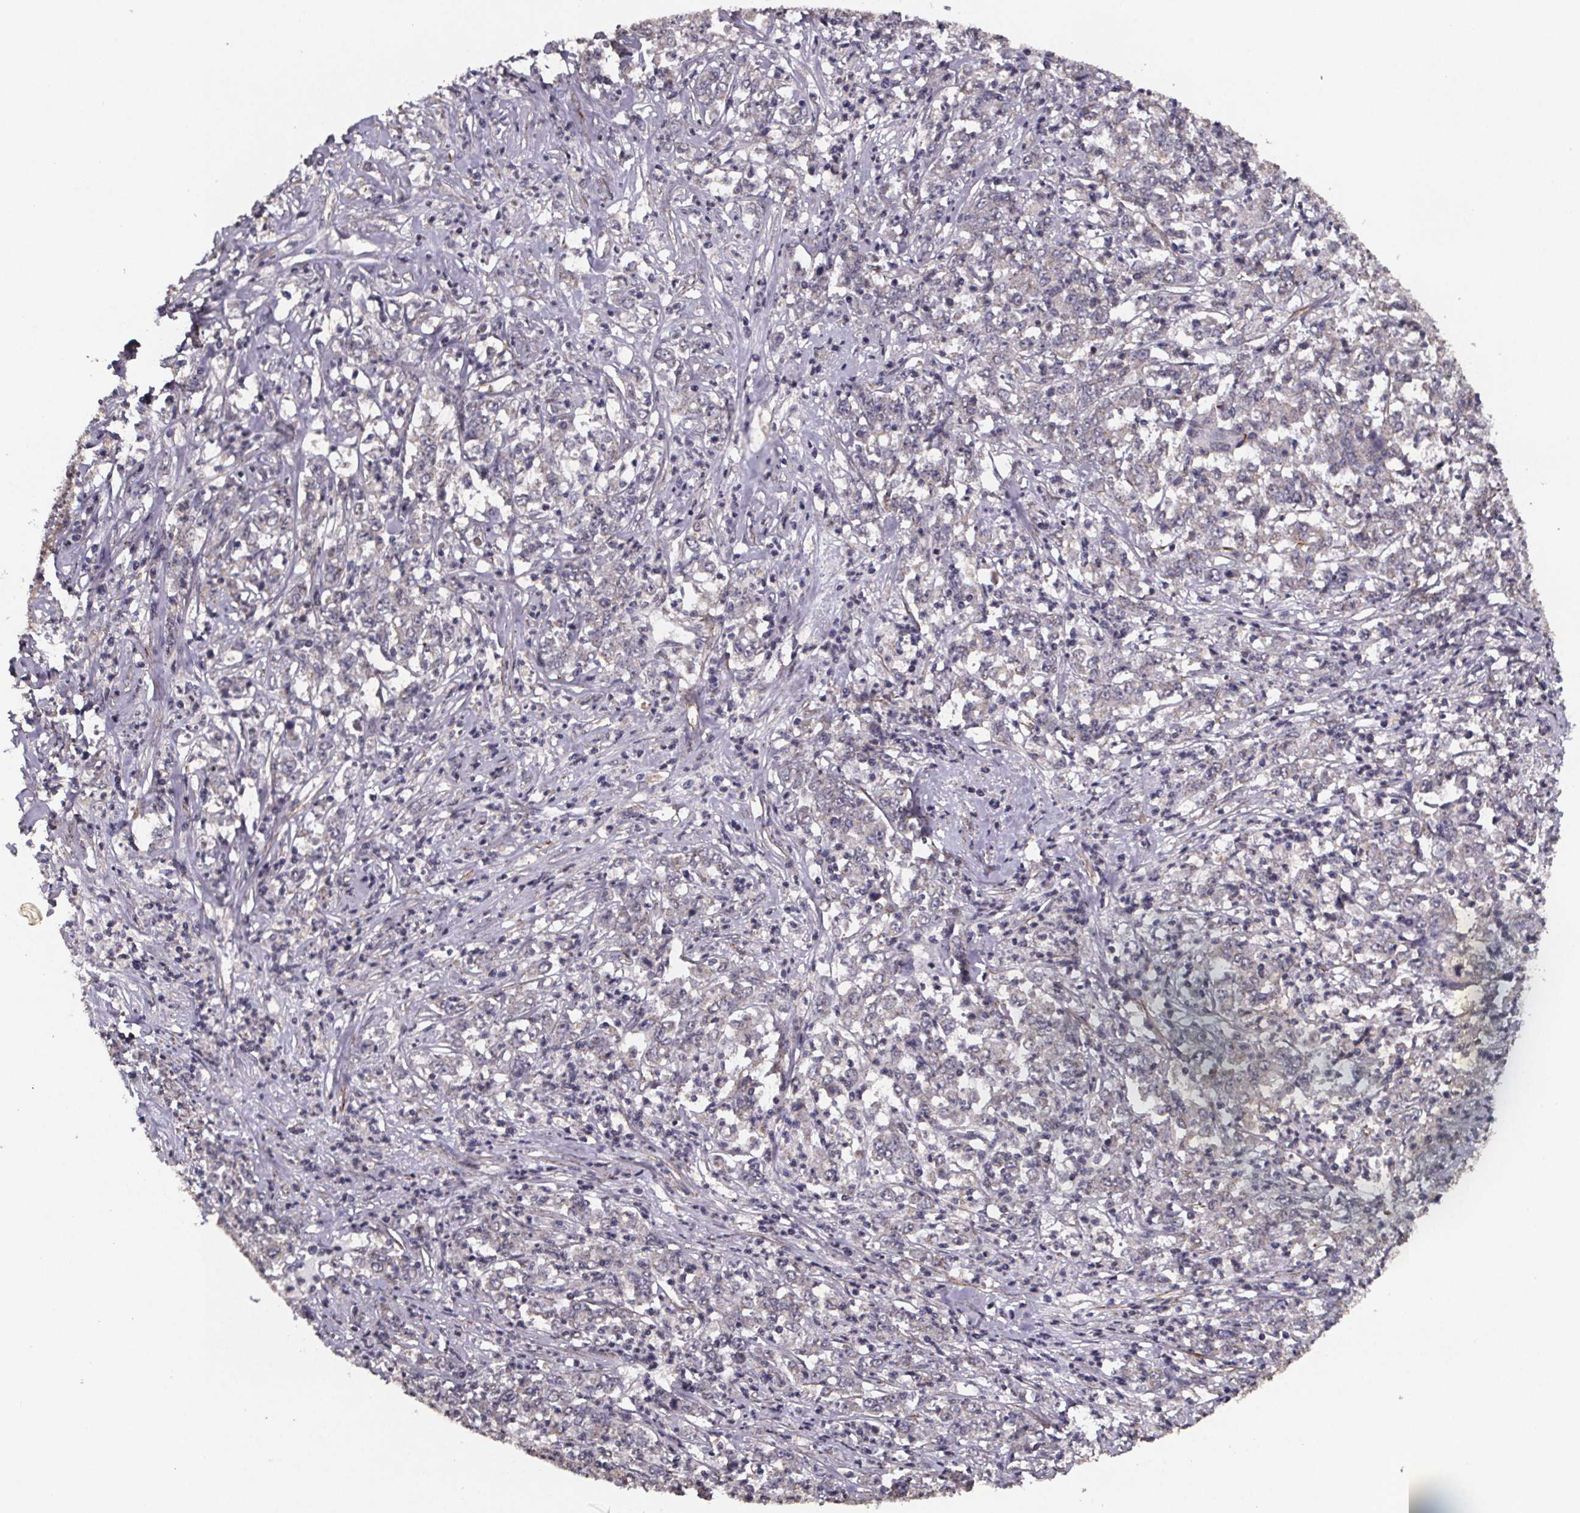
{"staining": {"intensity": "negative", "quantity": "none", "location": "none"}, "tissue": "stomach cancer", "cell_type": "Tumor cells", "image_type": "cancer", "snomed": [{"axis": "morphology", "description": "Adenocarcinoma, NOS"}, {"axis": "topography", "description": "Stomach, lower"}], "caption": "IHC histopathology image of stomach cancer stained for a protein (brown), which displays no expression in tumor cells.", "gene": "PALLD", "patient": {"sex": "female", "age": 71}}